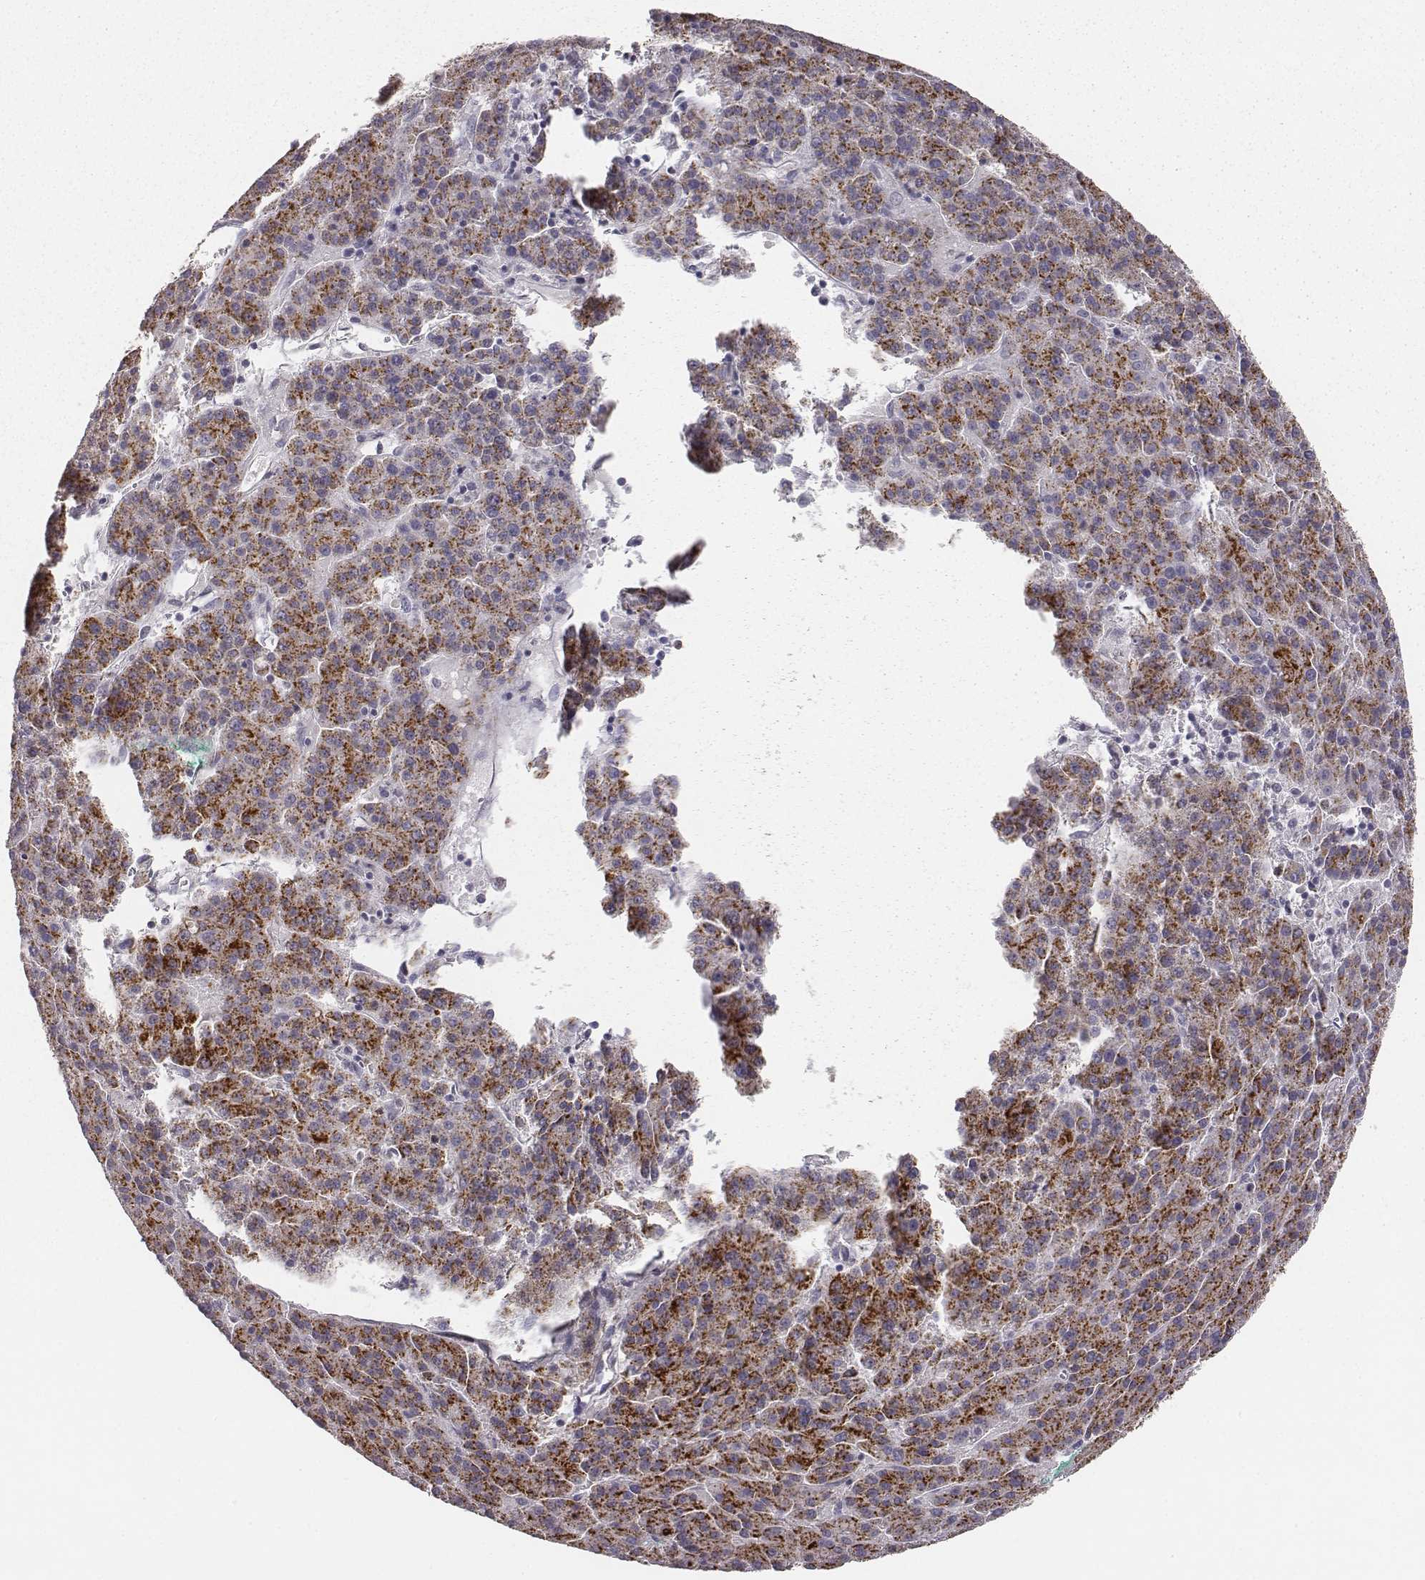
{"staining": {"intensity": "strong", "quantity": ">75%", "location": "cytoplasmic/membranous"}, "tissue": "liver cancer", "cell_type": "Tumor cells", "image_type": "cancer", "snomed": [{"axis": "morphology", "description": "Carcinoma, Hepatocellular, NOS"}, {"axis": "topography", "description": "Liver"}], "caption": "Immunohistochemistry histopathology image of human liver cancer (hepatocellular carcinoma) stained for a protein (brown), which displays high levels of strong cytoplasmic/membranous expression in about >75% of tumor cells.", "gene": "ABCD3", "patient": {"sex": "female", "age": 58}}